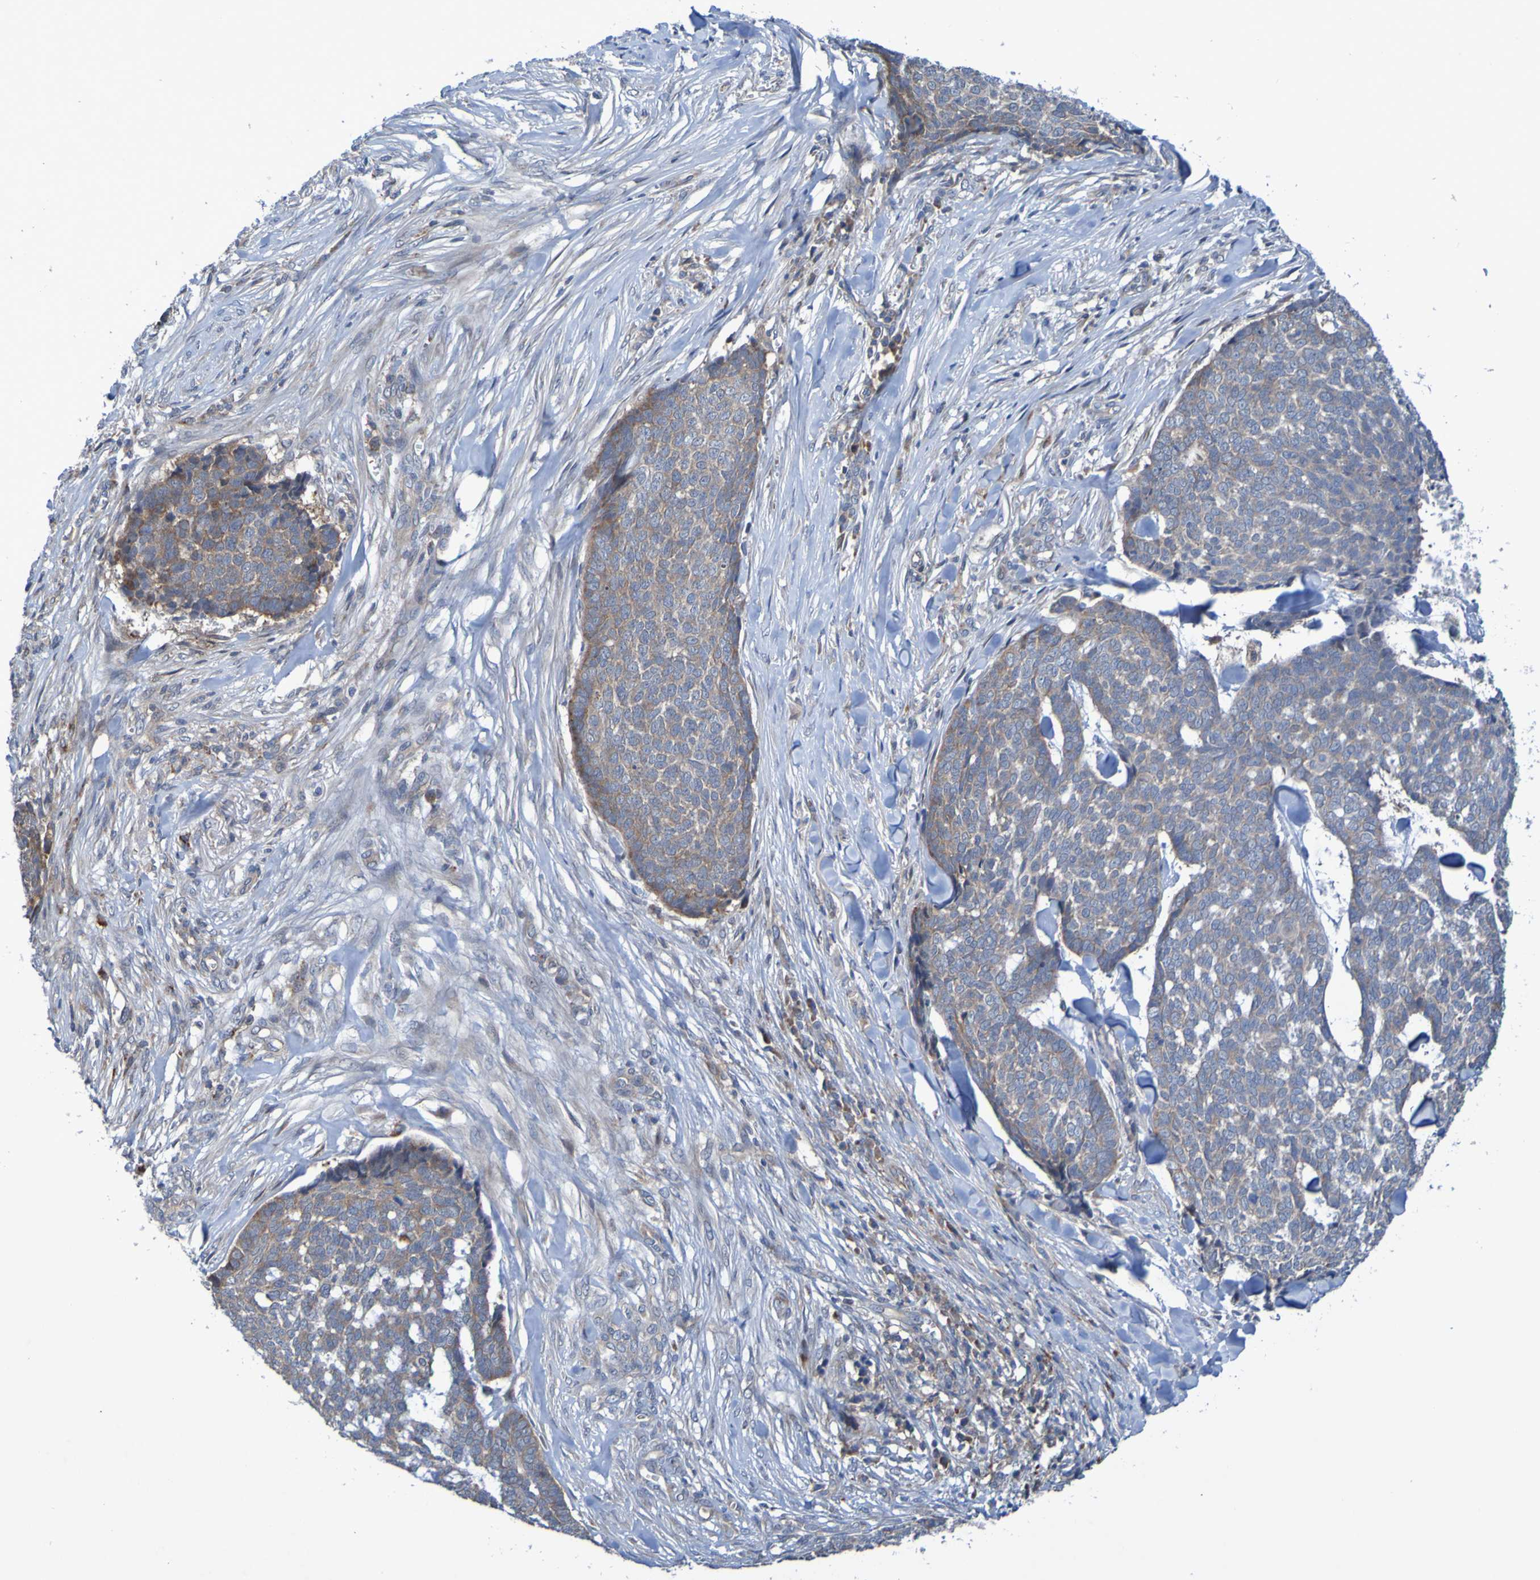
{"staining": {"intensity": "weak", "quantity": ">75%", "location": "cytoplasmic/membranous"}, "tissue": "skin cancer", "cell_type": "Tumor cells", "image_type": "cancer", "snomed": [{"axis": "morphology", "description": "Basal cell carcinoma"}, {"axis": "topography", "description": "Skin"}], "caption": "There is low levels of weak cytoplasmic/membranous expression in tumor cells of skin basal cell carcinoma, as demonstrated by immunohistochemical staining (brown color).", "gene": "SDK1", "patient": {"sex": "male", "age": 84}}